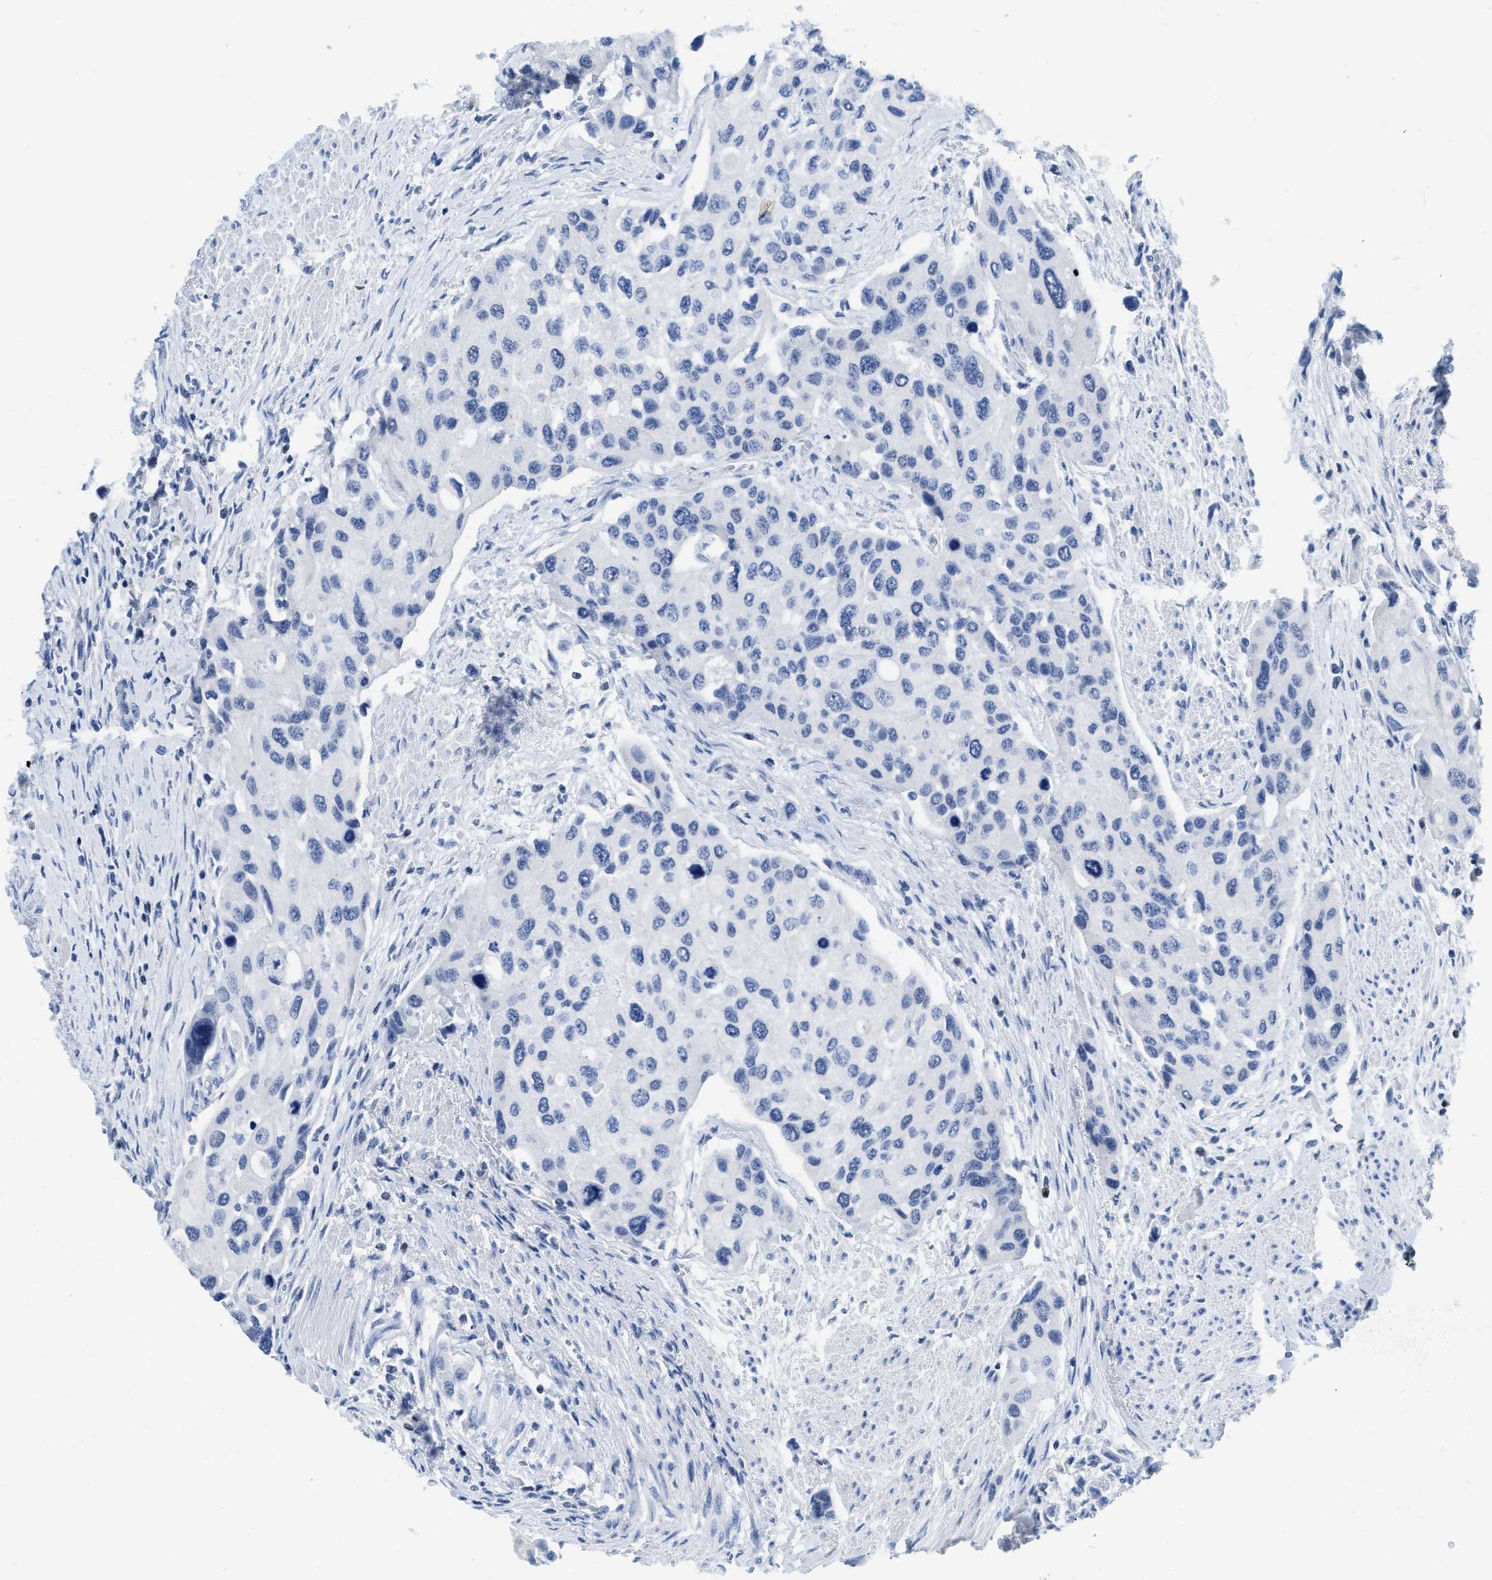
{"staining": {"intensity": "negative", "quantity": "none", "location": "none"}, "tissue": "urothelial cancer", "cell_type": "Tumor cells", "image_type": "cancer", "snomed": [{"axis": "morphology", "description": "Urothelial carcinoma, High grade"}, {"axis": "topography", "description": "Urinary bladder"}], "caption": "This is a photomicrograph of immunohistochemistry (IHC) staining of urothelial carcinoma (high-grade), which shows no positivity in tumor cells.", "gene": "TCF7", "patient": {"sex": "female", "age": 56}}